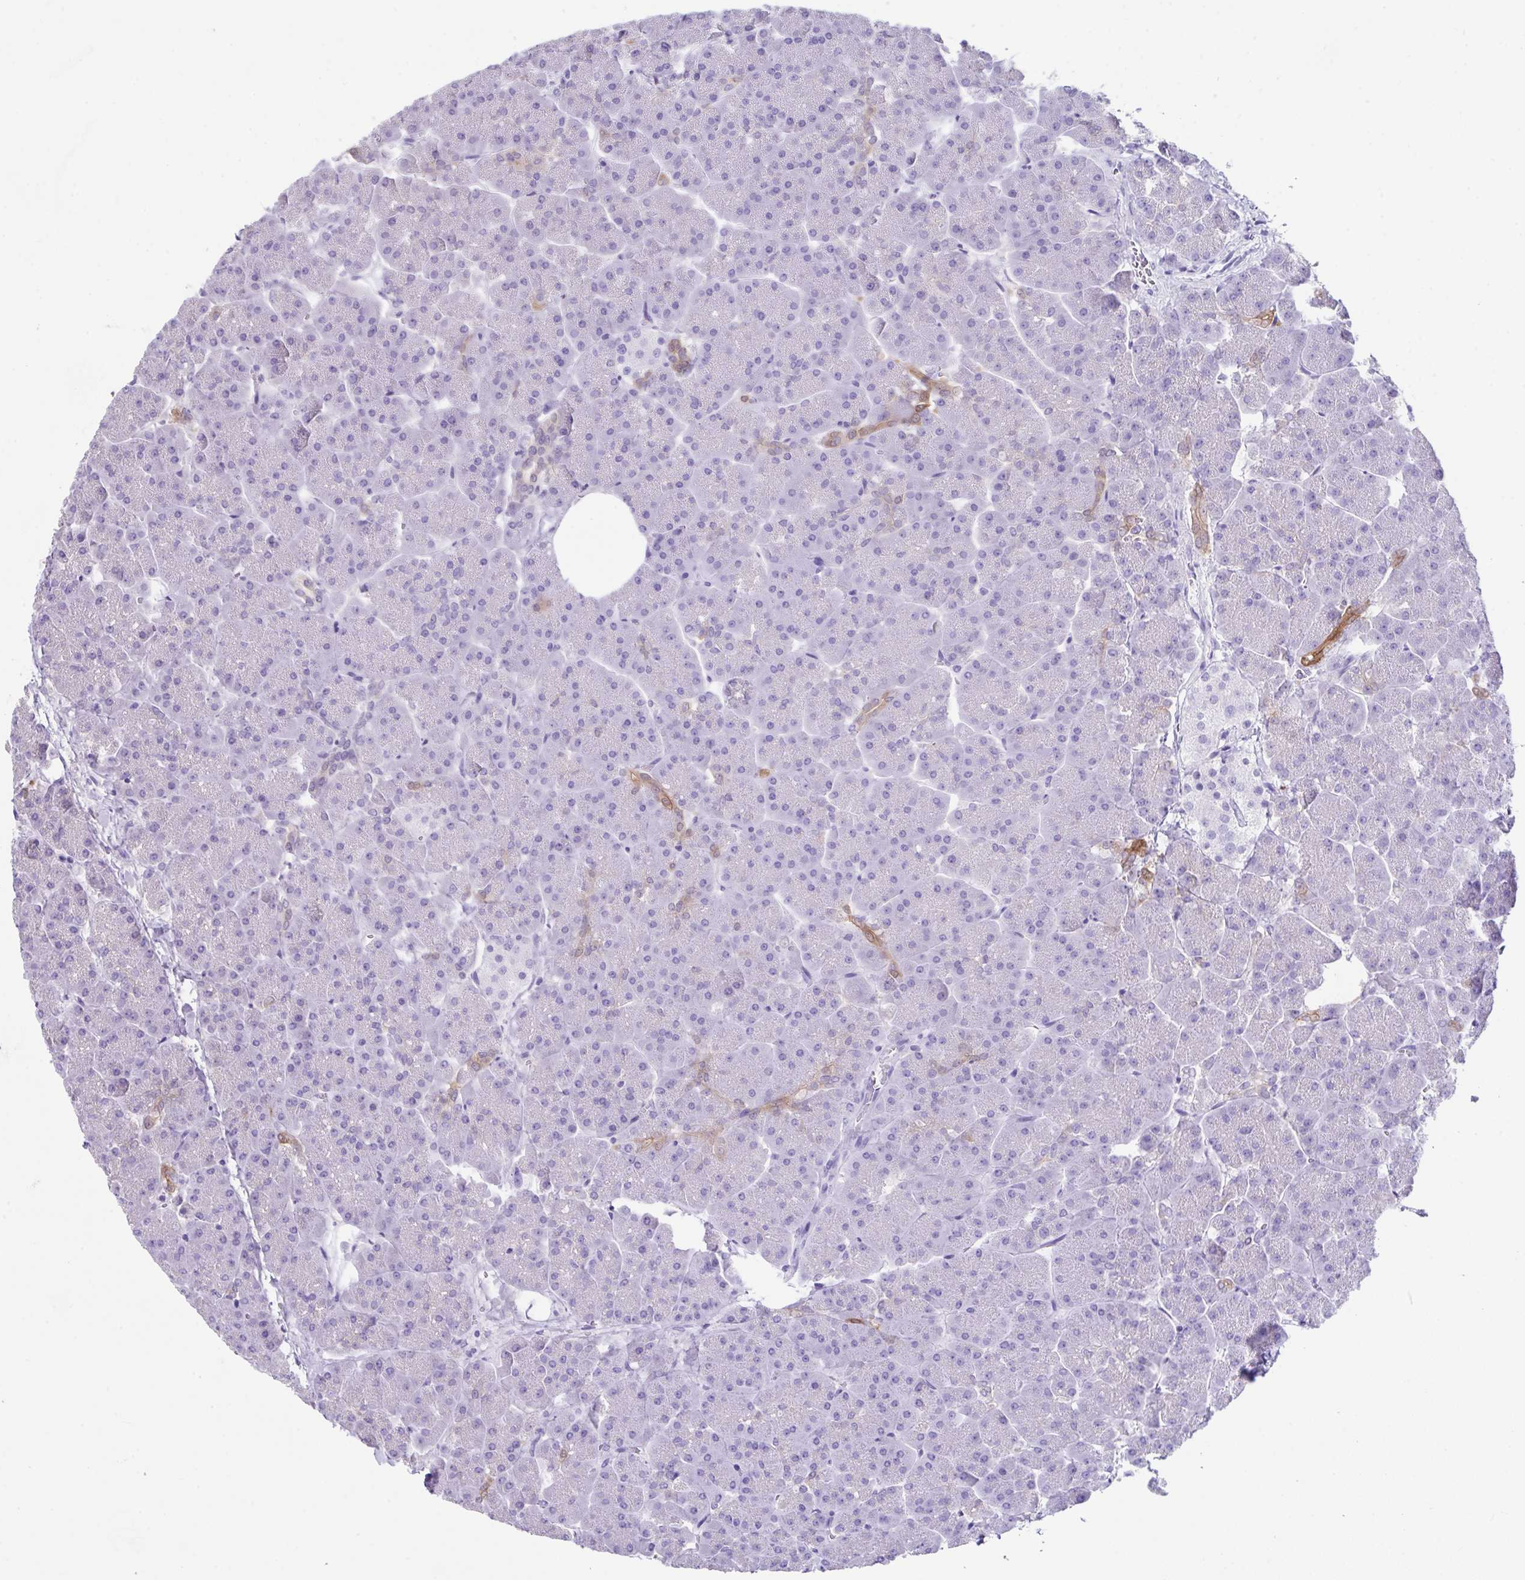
{"staining": {"intensity": "moderate", "quantity": "<25%", "location": "cytoplasmic/membranous"}, "tissue": "pancreas", "cell_type": "Exocrine glandular cells", "image_type": "normal", "snomed": [{"axis": "morphology", "description": "Normal tissue, NOS"}, {"axis": "topography", "description": "Pancreas"}, {"axis": "topography", "description": "Peripheral nerve tissue"}], "caption": "The histopathology image reveals immunohistochemical staining of benign pancreas. There is moderate cytoplasmic/membranous expression is seen in about <25% of exocrine glandular cells.", "gene": "LGALS4", "patient": {"sex": "male", "age": 54}}